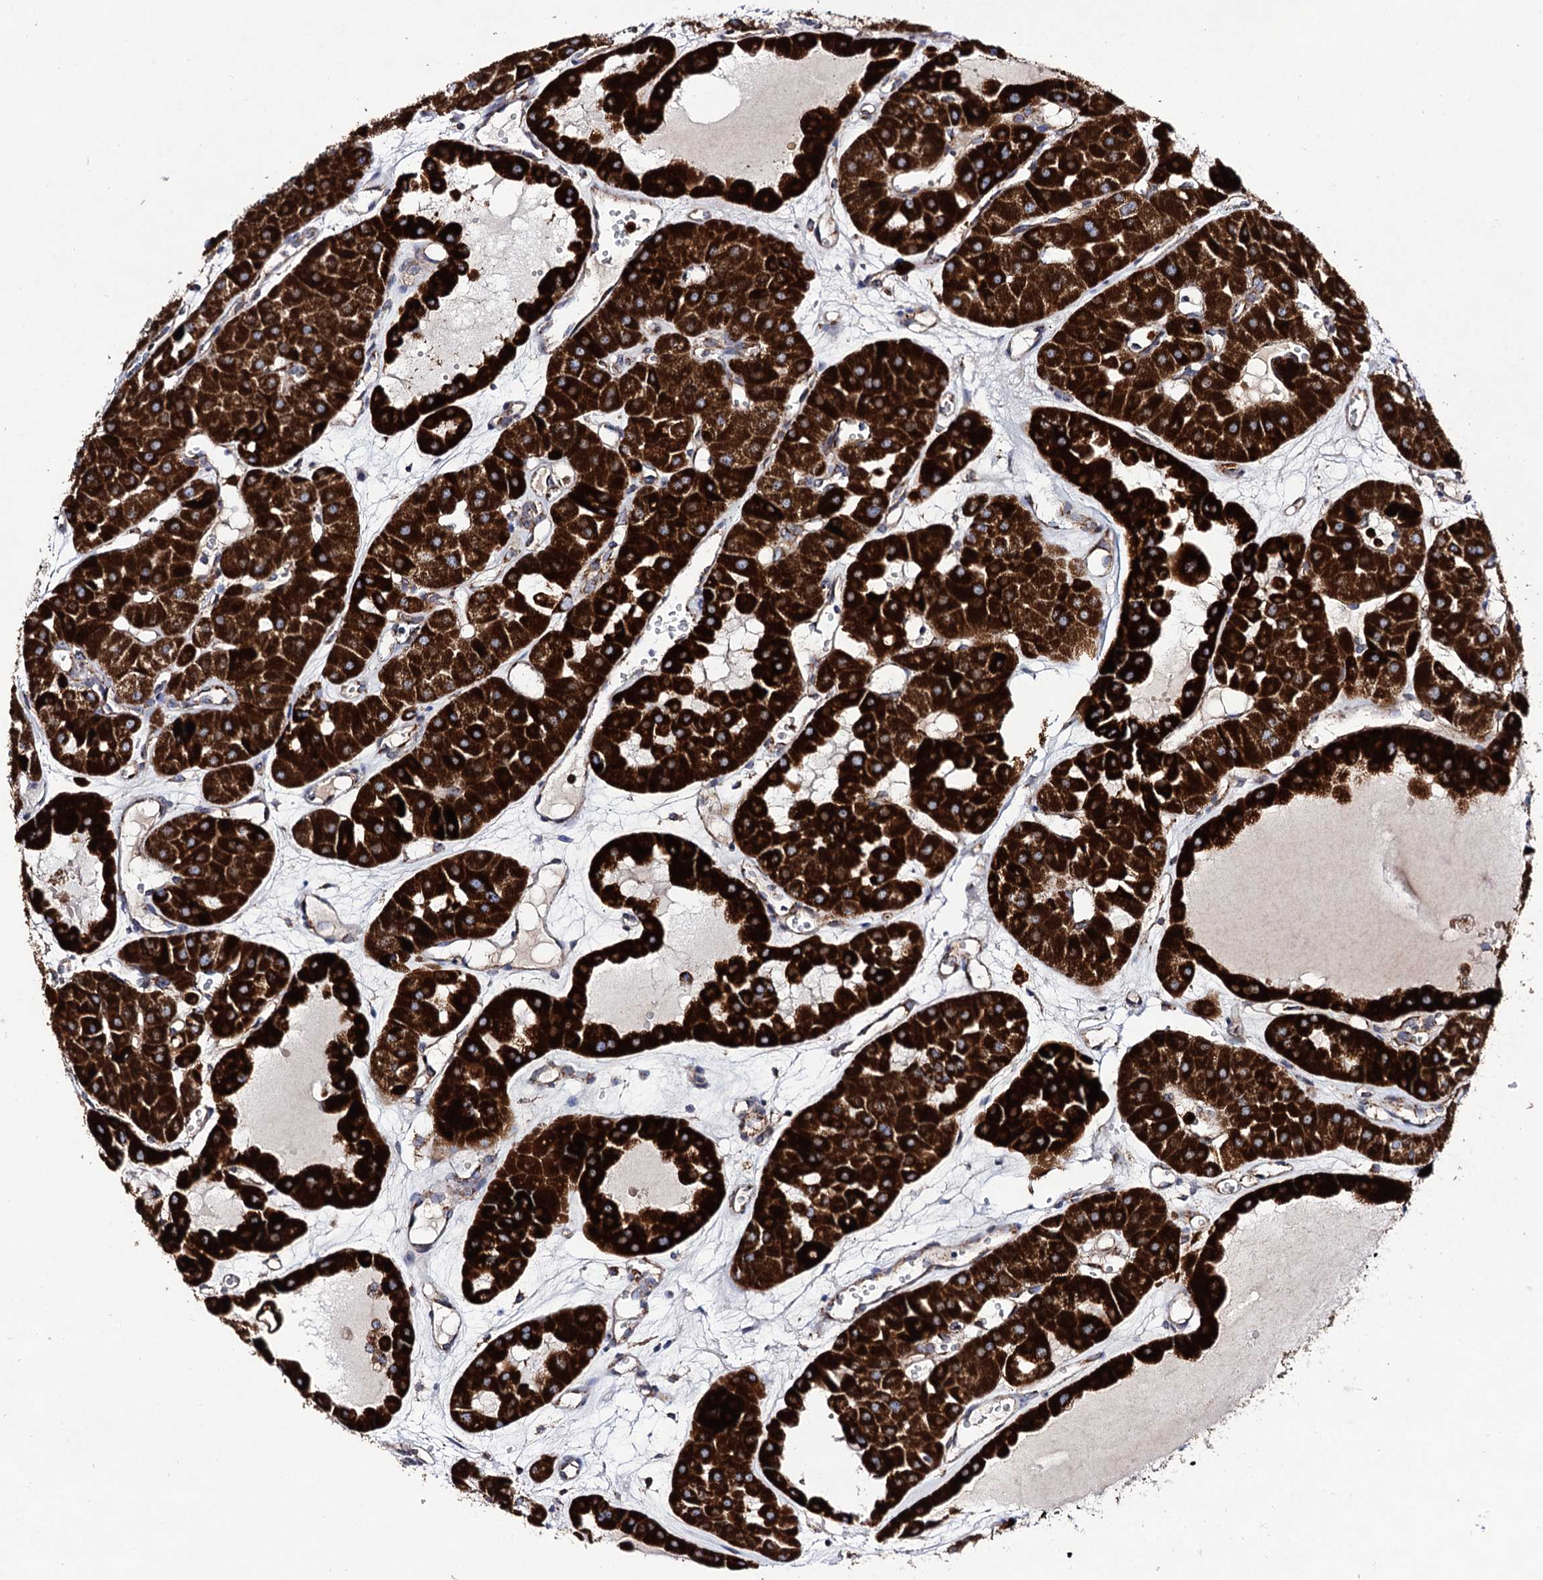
{"staining": {"intensity": "strong", "quantity": ">75%", "location": "cytoplasmic/membranous"}, "tissue": "renal cancer", "cell_type": "Tumor cells", "image_type": "cancer", "snomed": [{"axis": "morphology", "description": "Carcinoma, NOS"}, {"axis": "topography", "description": "Kidney"}], "caption": "High-magnification brightfield microscopy of renal carcinoma stained with DAB (brown) and counterstained with hematoxylin (blue). tumor cells exhibit strong cytoplasmic/membranous expression is seen in about>75% of cells. Using DAB (brown) and hematoxylin (blue) stains, captured at high magnification using brightfield microscopy.", "gene": "ACAD9", "patient": {"sex": "female", "age": 75}}